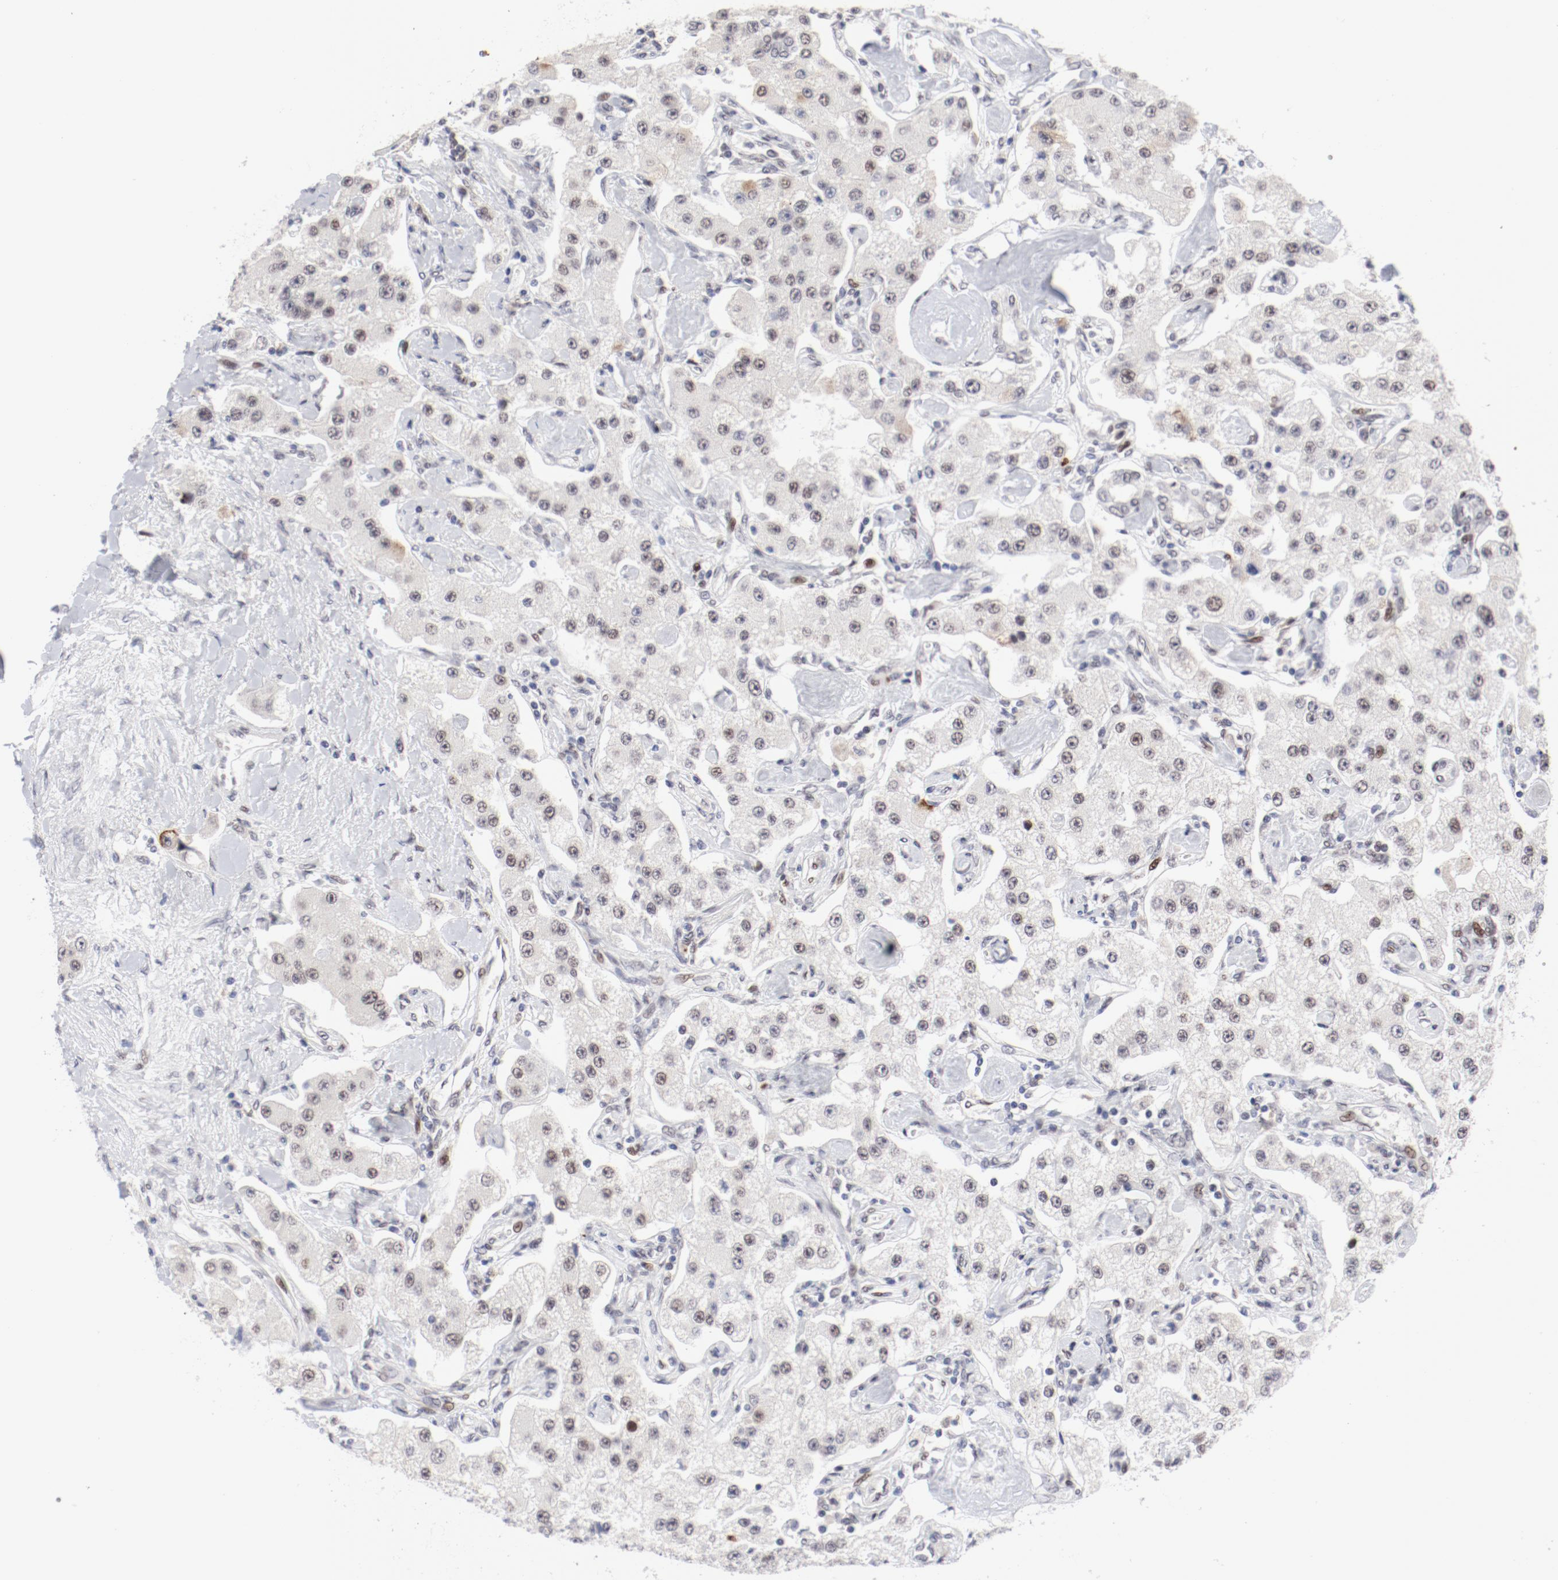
{"staining": {"intensity": "moderate", "quantity": "<25%", "location": "cytoplasmic/membranous"}, "tissue": "carcinoid", "cell_type": "Tumor cells", "image_type": "cancer", "snomed": [{"axis": "morphology", "description": "Carcinoid, malignant, NOS"}, {"axis": "topography", "description": "Pancreas"}], "caption": "A brown stain shows moderate cytoplasmic/membranous staining of a protein in carcinoid tumor cells.", "gene": "FSCB", "patient": {"sex": "male", "age": 41}}